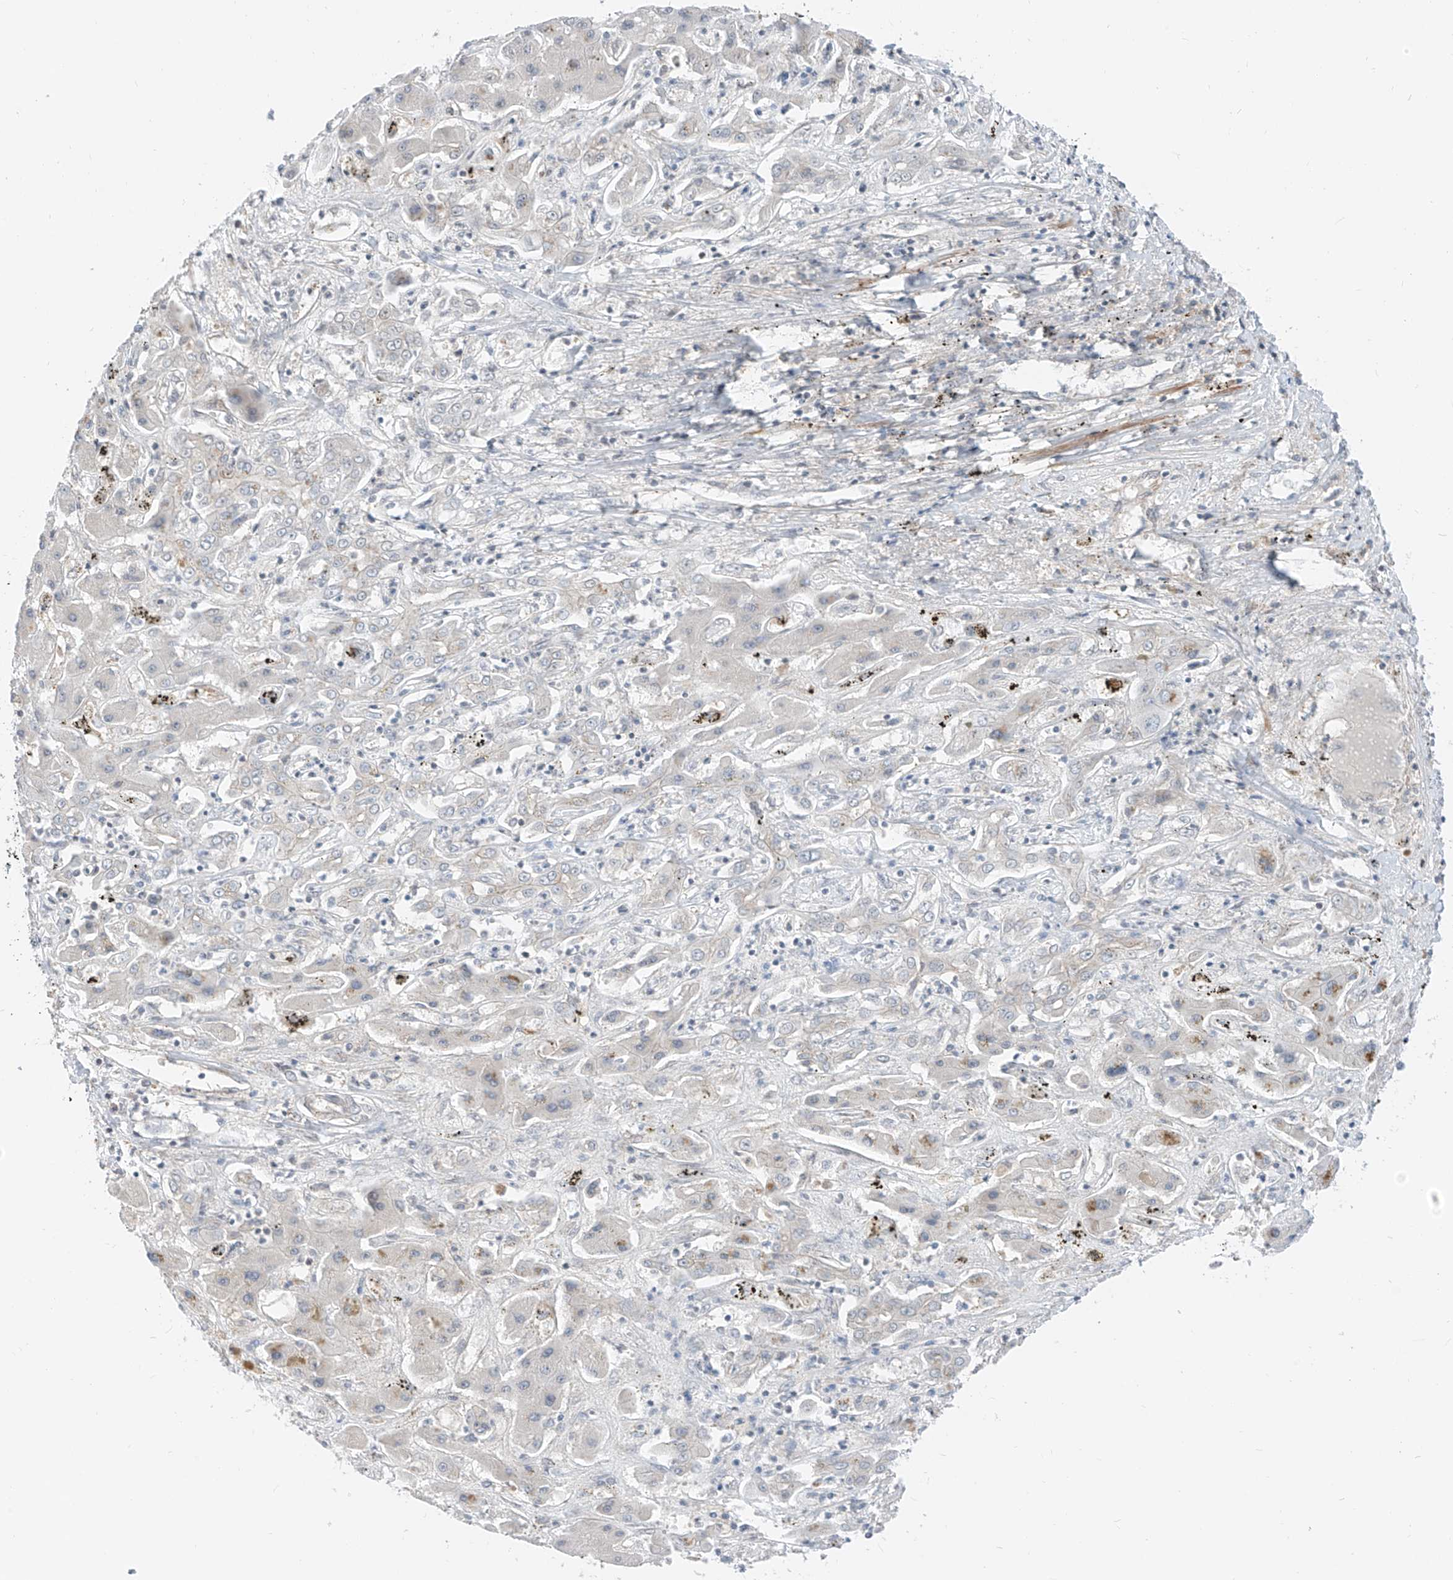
{"staining": {"intensity": "negative", "quantity": "none", "location": "none"}, "tissue": "liver cancer", "cell_type": "Tumor cells", "image_type": "cancer", "snomed": [{"axis": "morphology", "description": "Cholangiocarcinoma"}, {"axis": "topography", "description": "Liver"}], "caption": "Immunohistochemistry (IHC) photomicrograph of neoplastic tissue: human liver cancer stained with DAB (3,3'-diaminobenzidine) exhibits no significant protein positivity in tumor cells.", "gene": "ABLIM2", "patient": {"sex": "male", "age": 67}}